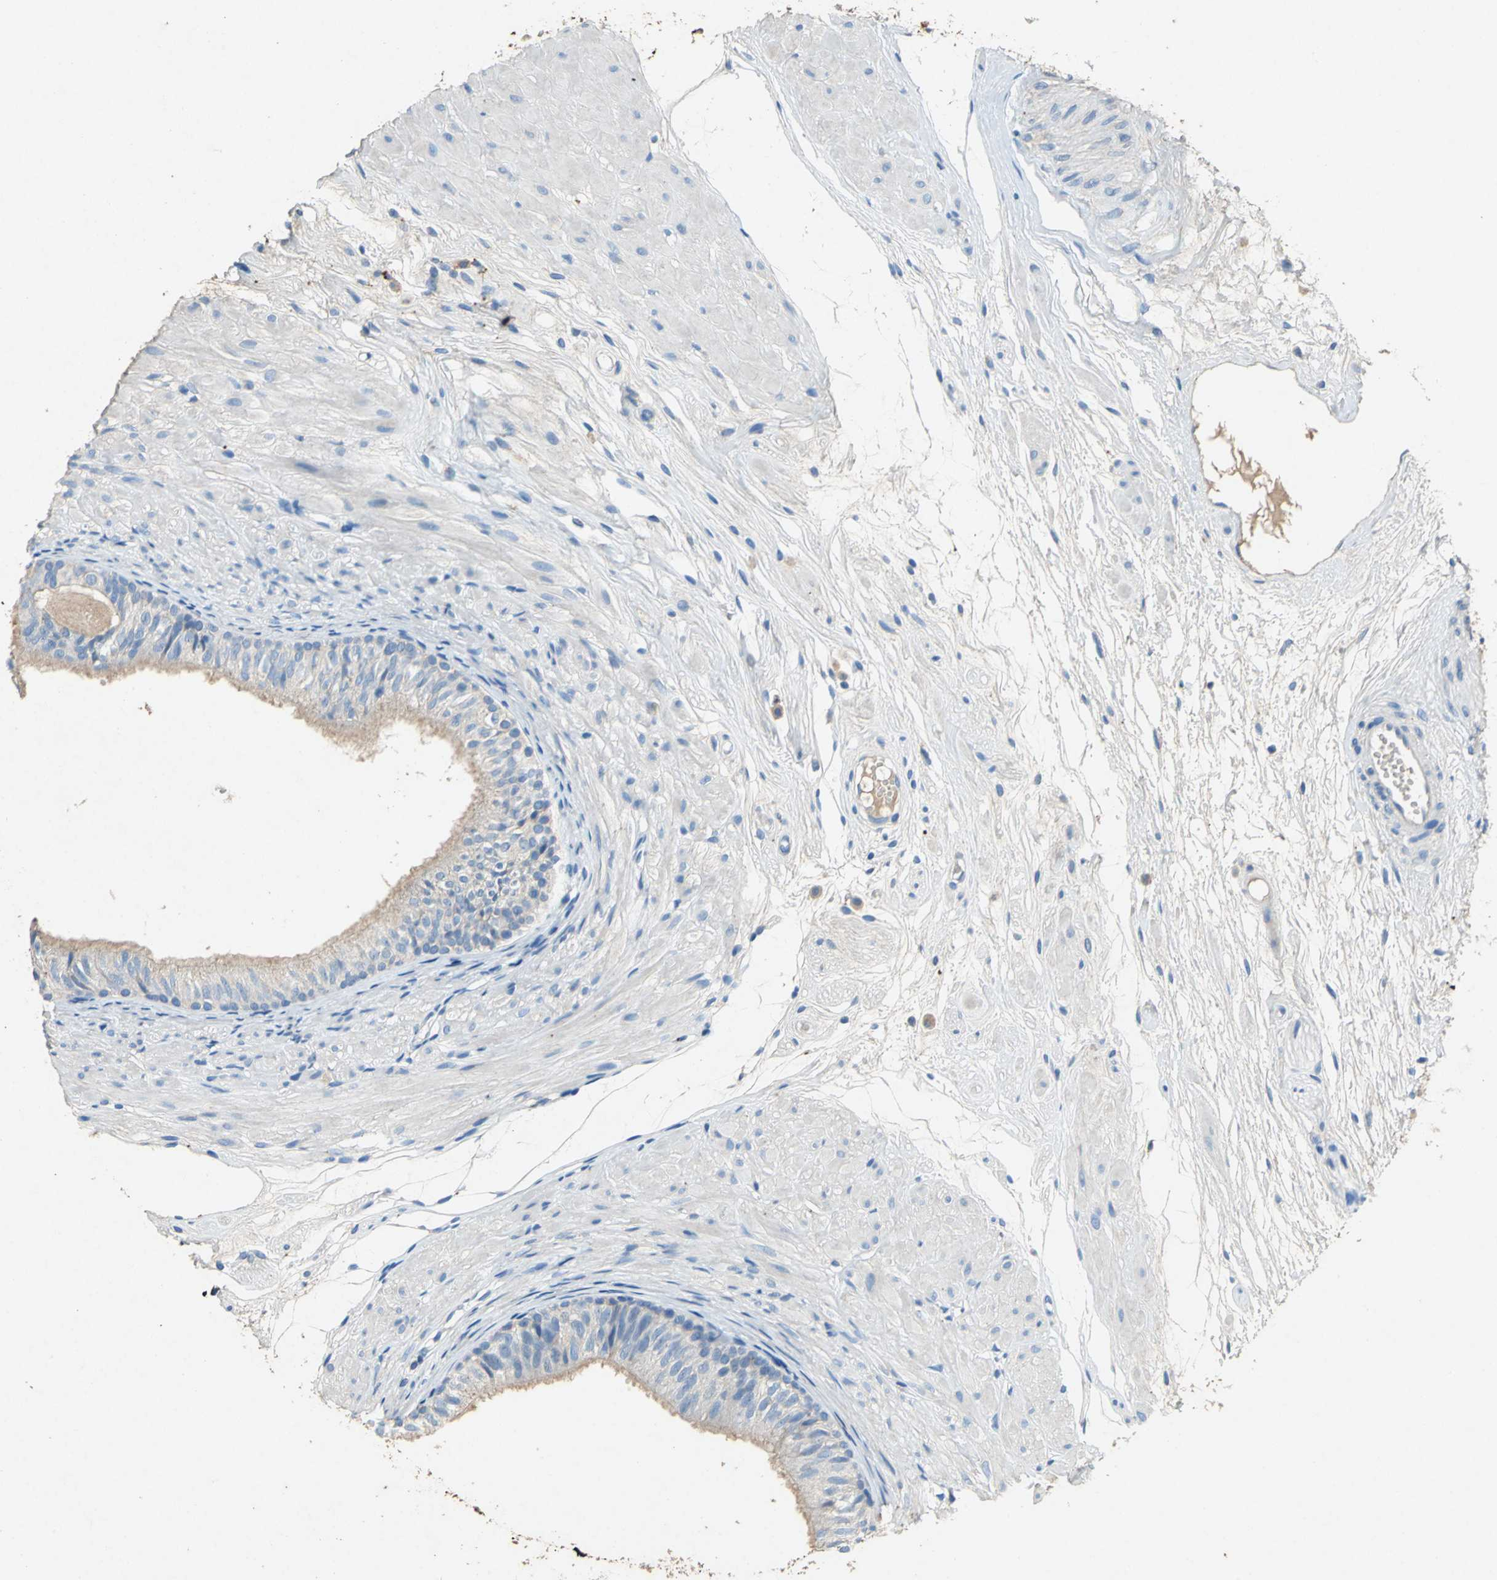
{"staining": {"intensity": "moderate", "quantity": ">75%", "location": "cytoplasmic/membranous"}, "tissue": "epididymis", "cell_type": "Glandular cells", "image_type": "normal", "snomed": [{"axis": "morphology", "description": "Normal tissue, NOS"}, {"axis": "morphology", "description": "Atrophy, NOS"}, {"axis": "topography", "description": "Testis"}, {"axis": "topography", "description": "Epididymis"}], "caption": "A medium amount of moderate cytoplasmic/membranous positivity is identified in approximately >75% of glandular cells in normal epididymis.", "gene": "ADAMTS5", "patient": {"sex": "male", "age": 18}}